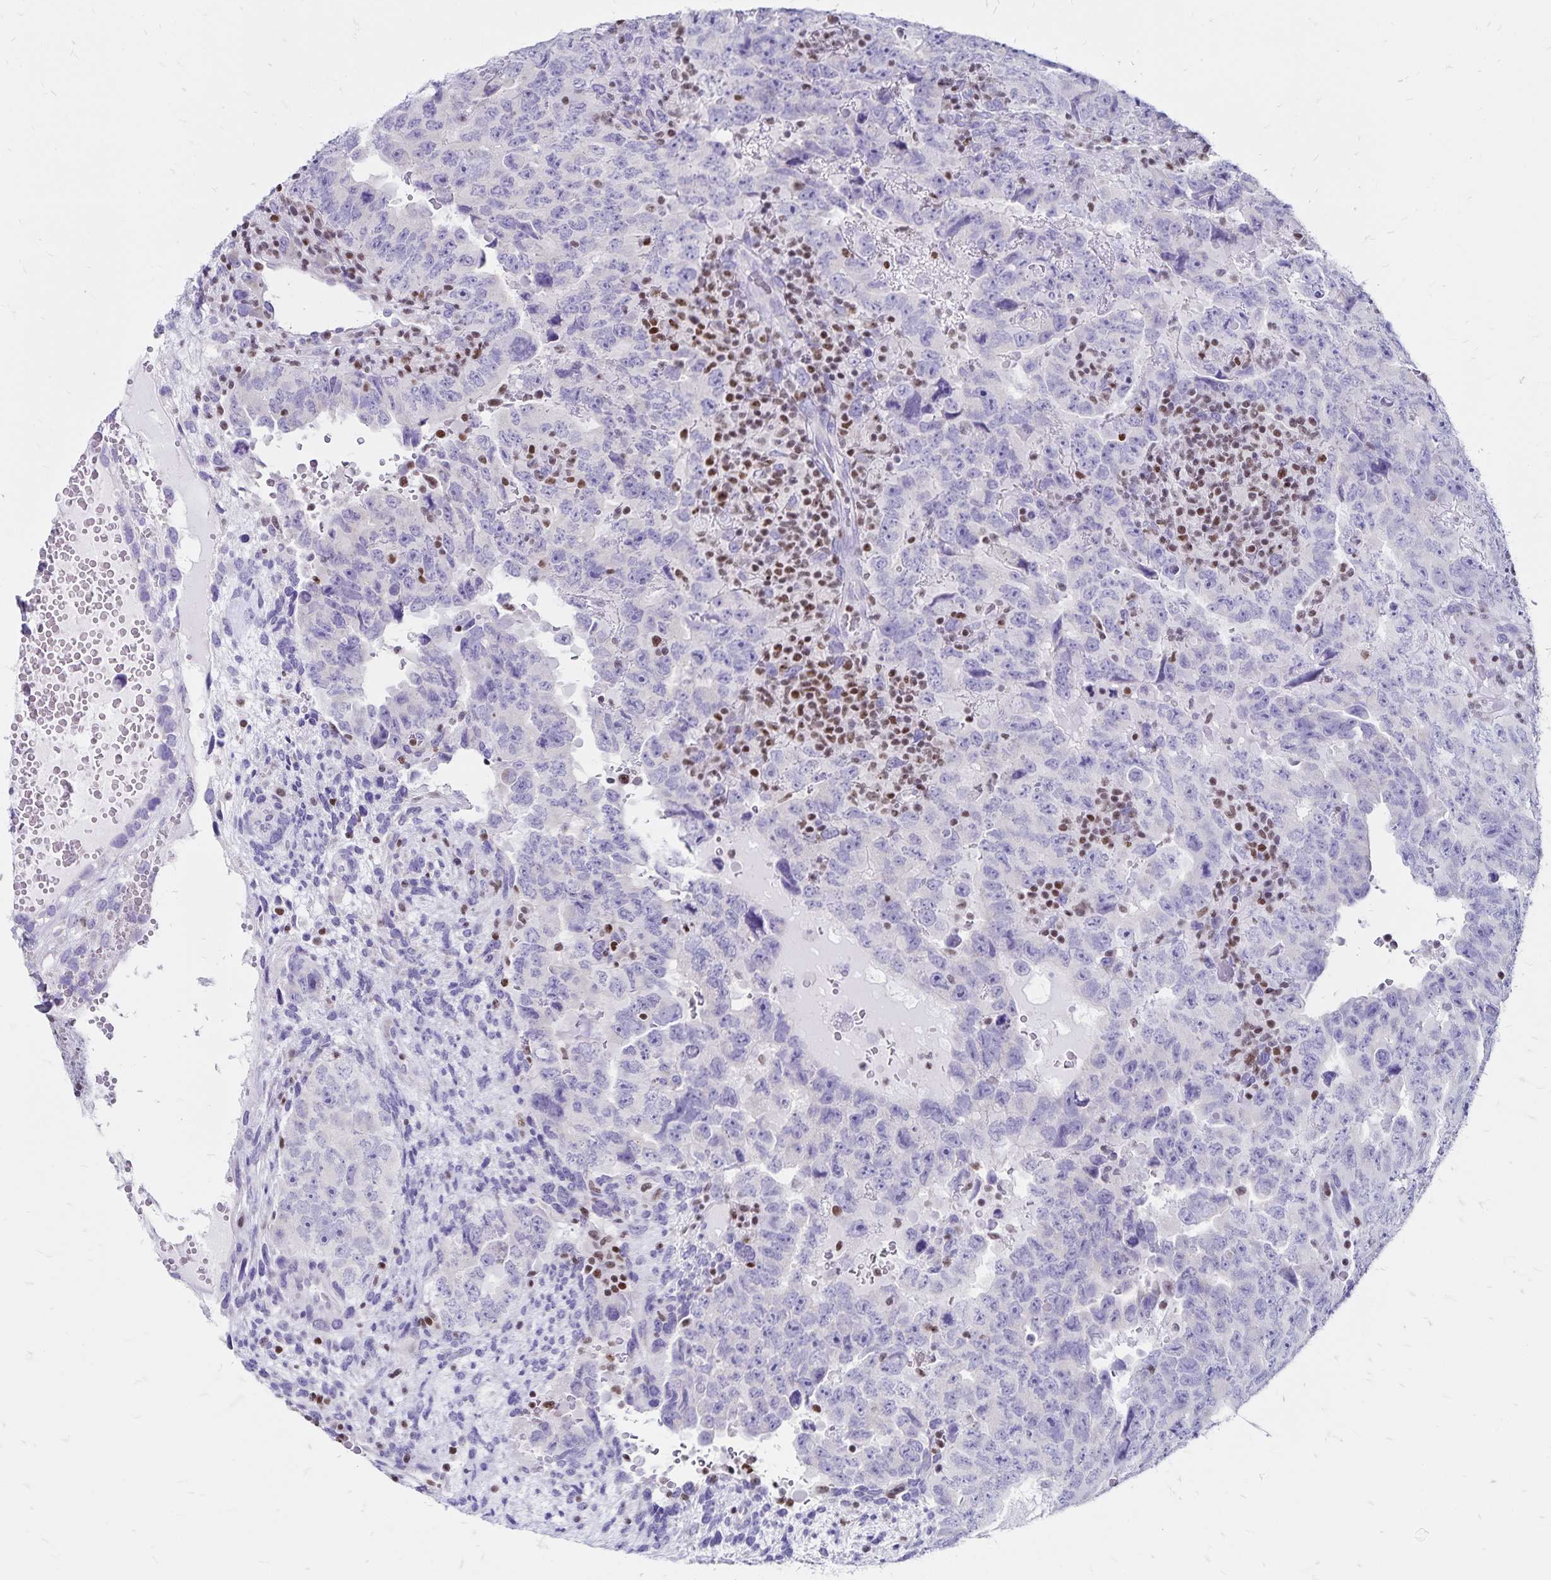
{"staining": {"intensity": "negative", "quantity": "none", "location": "none"}, "tissue": "testis cancer", "cell_type": "Tumor cells", "image_type": "cancer", "snomed": [{"axis": "morphology", "description": "Carcinoma, Embryonal, NOS"}, {"axis": "topography", "description": "Testis"}], "caption": "This is a photomicrograph of immunohistochemistry staining of testis cancer, which shows no positivity in tumor cells. Brightfield microscopy of immunohistochemistry stained with DAB (brown) and hematoxylin (blue), captured at high magnification.", "gene": "IKZF1", "patient": {"sex": "male", "age": 24}}